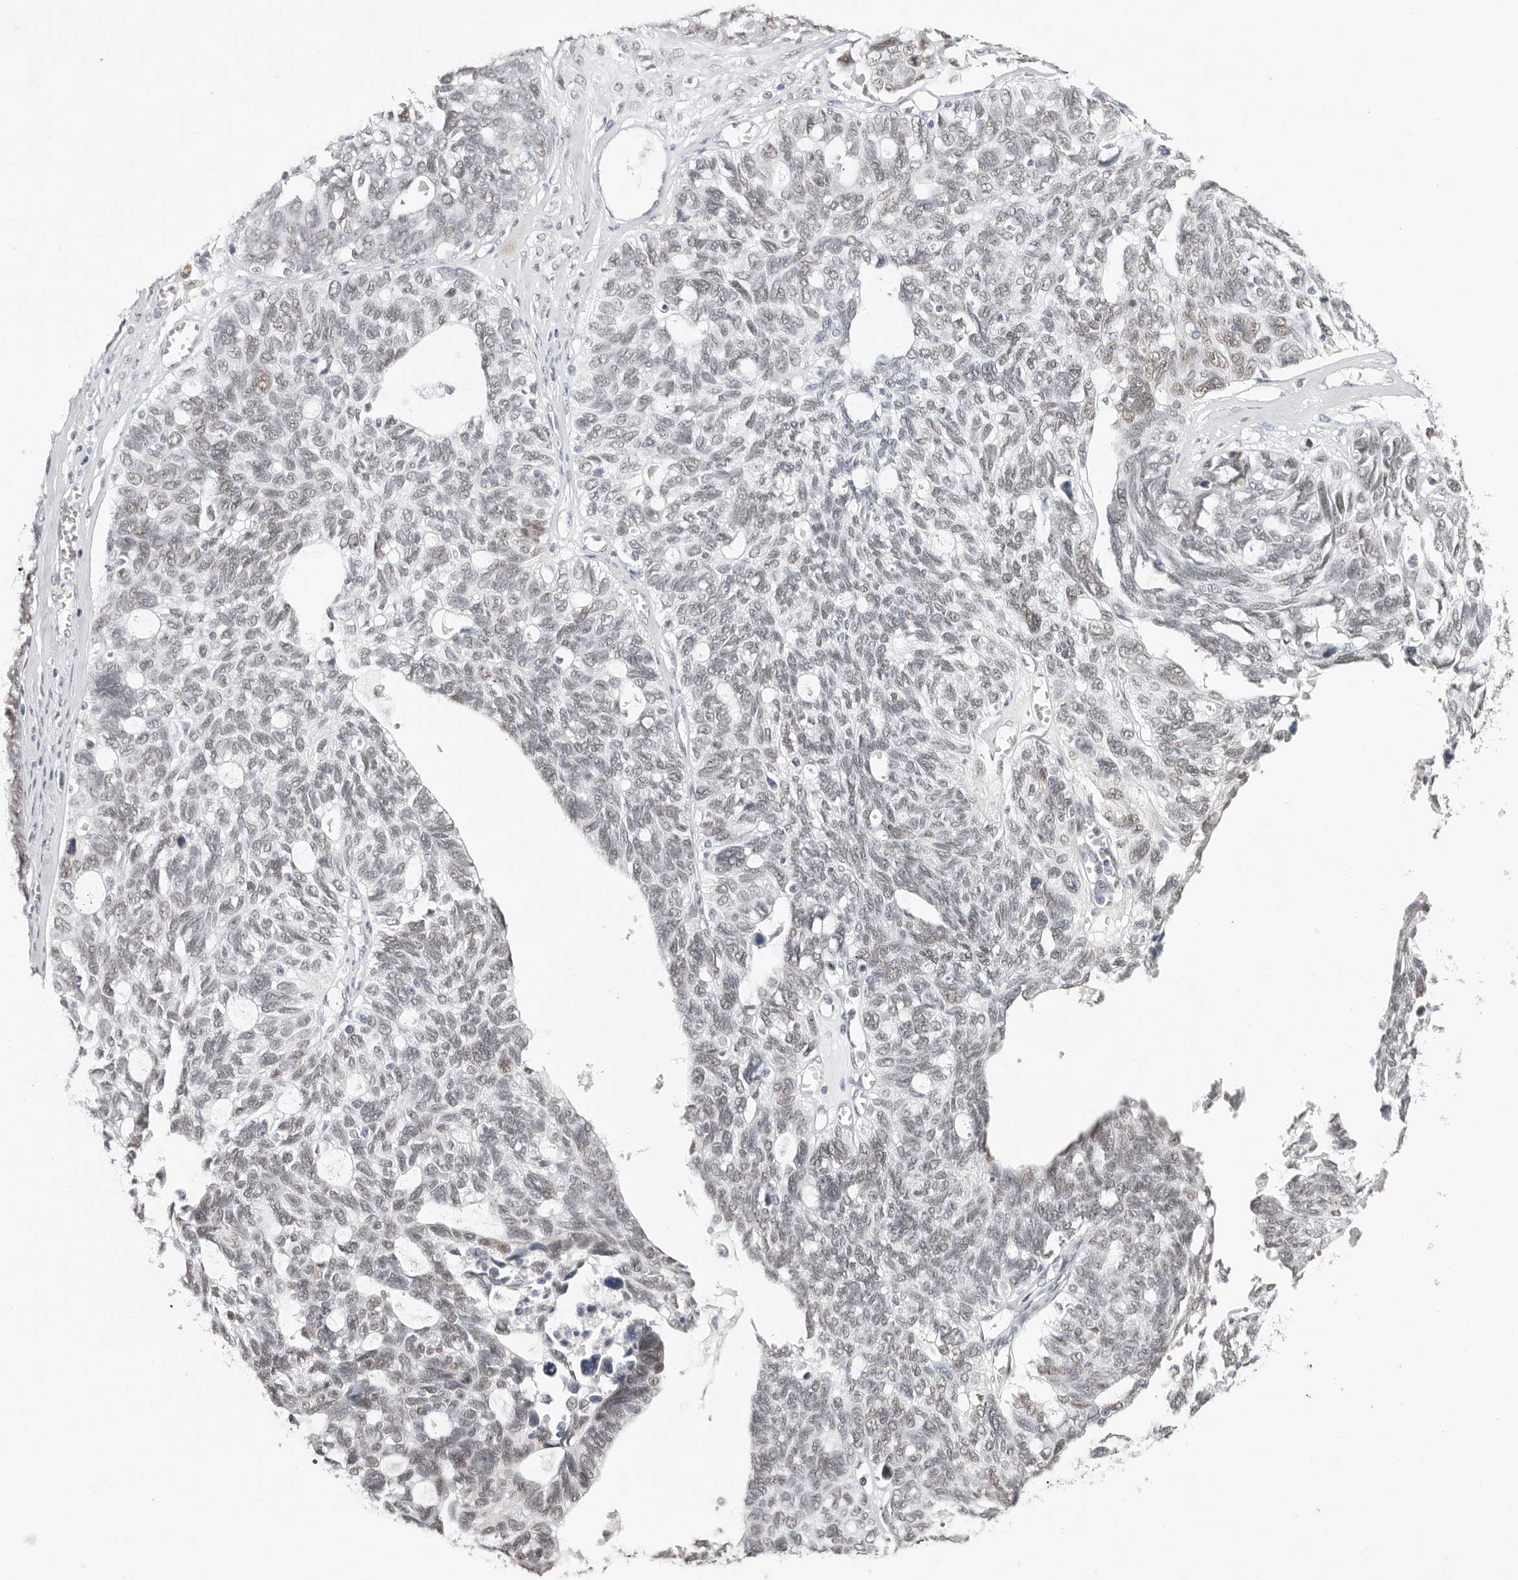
{"staining": {"intensity": "negative", "quantity": "none", "location": "none"}, "tissue": "ovarian cancer", "cell_type": "Tumor cells", "image_type": "cancer", "snomed": [{"axis": "morphology", "description": "Cystadenocarcinoma, serous, NOS"}, {"axis": "topography", "description": "Ovary"}], "caption": "Tumor cells are negative for protein expression in human ovarian serous cystadenocarcinoma.", "gene": "LARP7", "patient": {"sex": "female", "age": 79}}